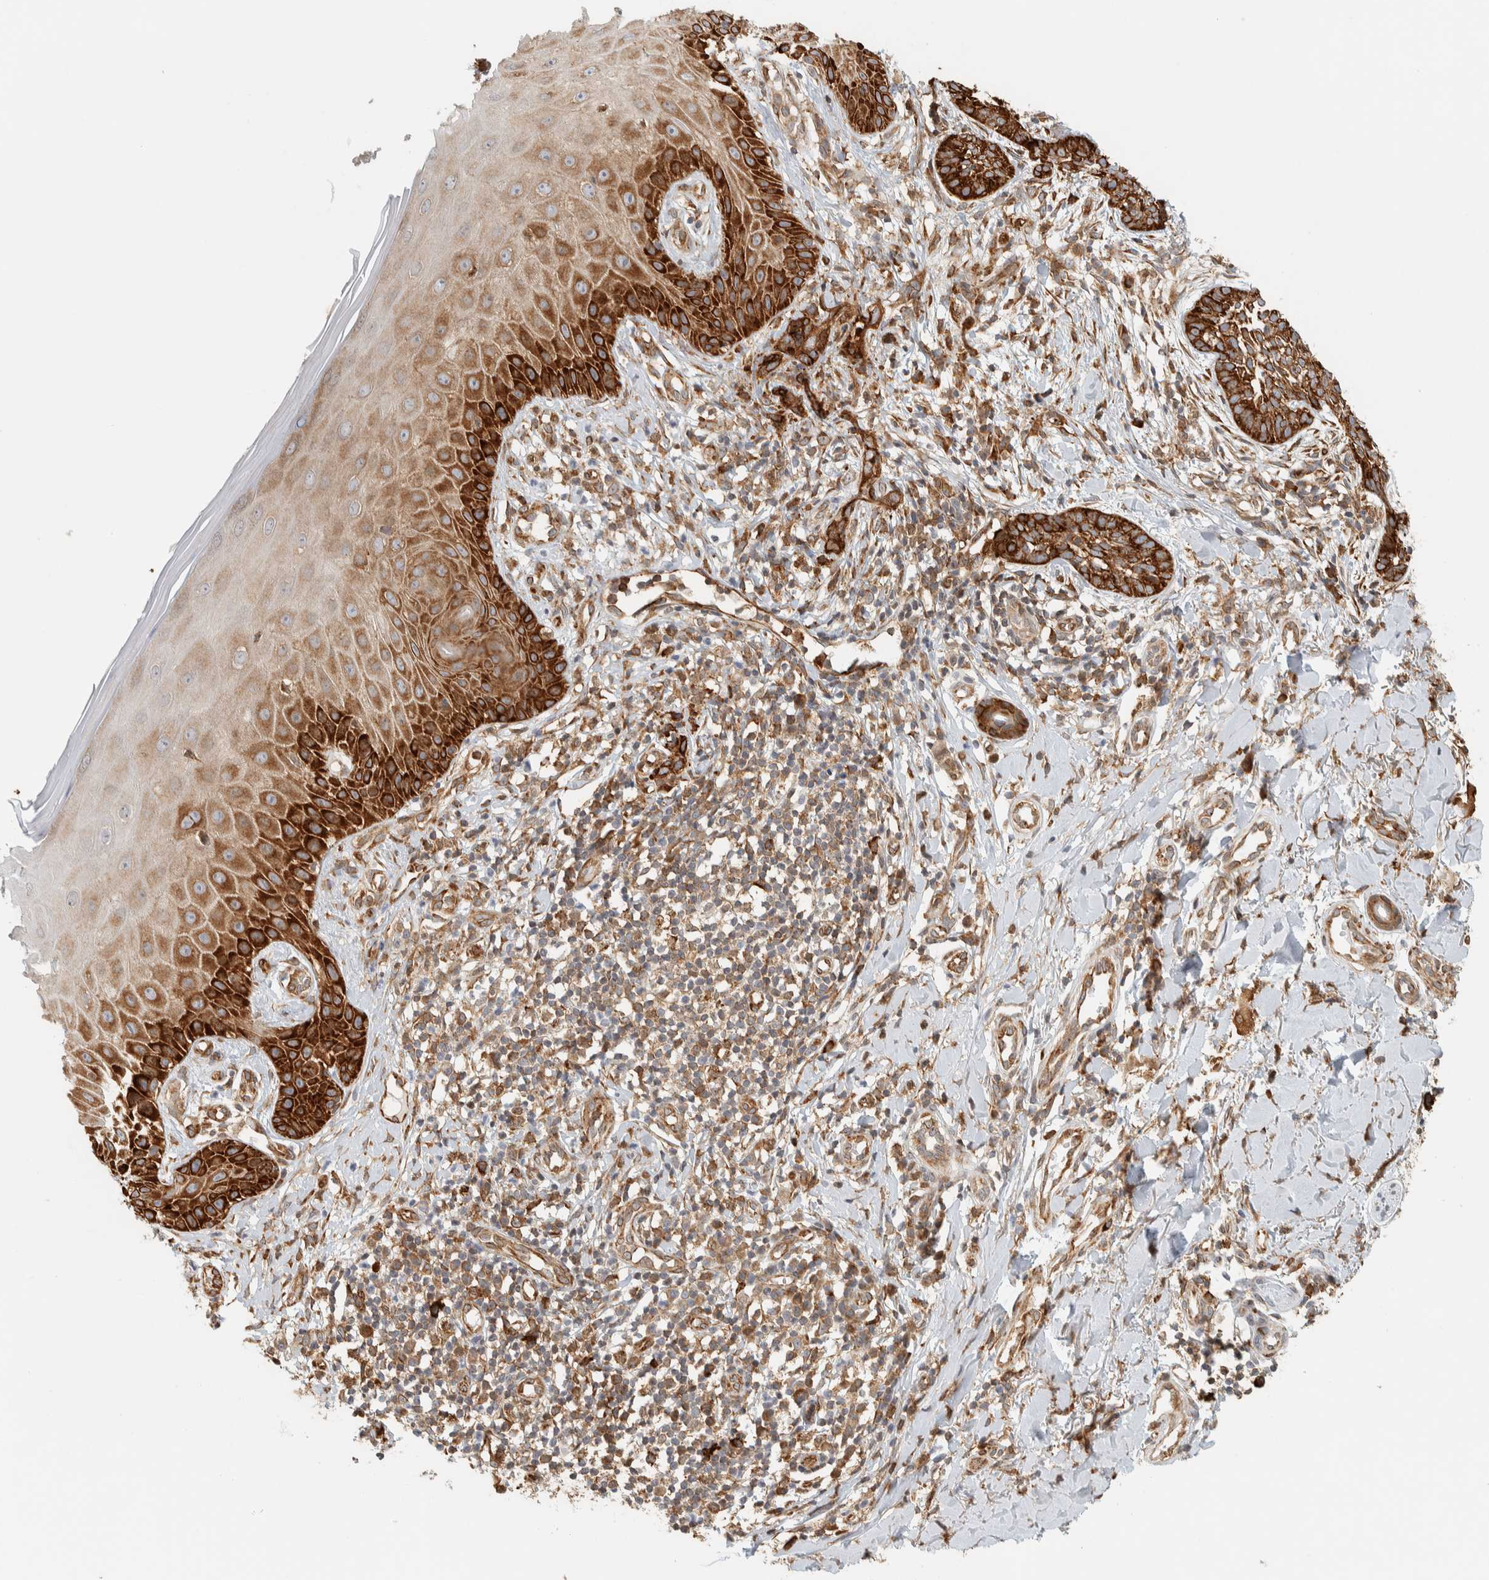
{"staining": {"intensity": "strong", "quantity": ">75%", "location": "cytoplasmic/membranous"}, "tissue": "skin cancer", "cell_type": "Tumor cells", "image_type": "cancer", "snomed": [{"axis": "morphology", "description": "Normal tissue, NOS"}, {"axis": "morphology", "description": "Basal cell carcinoma"}, {"axis": "topography", "description": "Skin"}], "caption": "Tumor cells show strong cytoplasmic/membranous expression in about >75% of cells in skin basal cell carcinoma.", "gene": "LLGL2", "patient": {"sex": "male", "age": 67}}